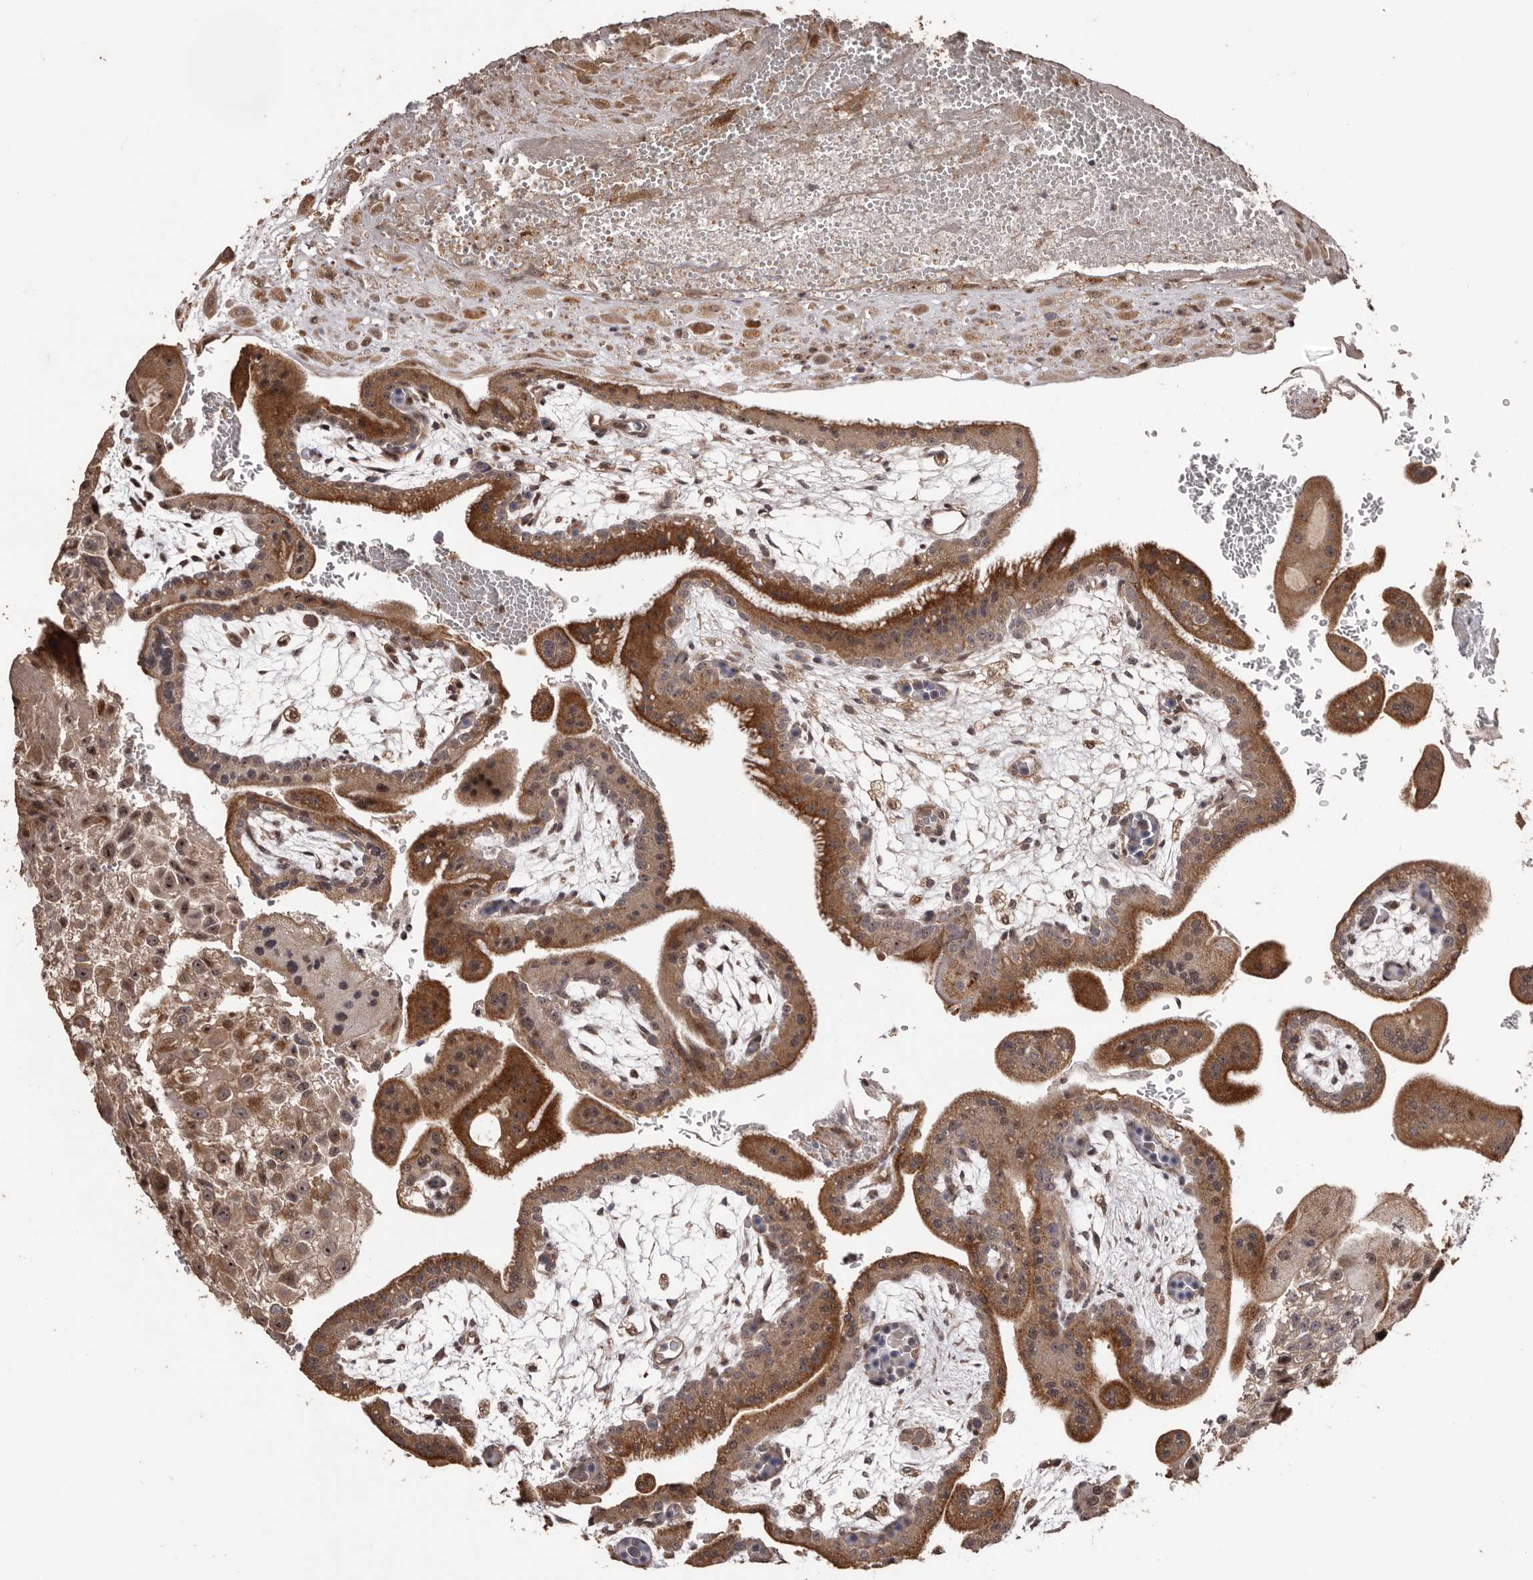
{"staining": {"intensity": "moderate", "quantity": ">75%", "location": "cytoplasmic/membranous,nuclear"}, "tissue": "placenta", "cell_type": "Decidual cells", "image_type": "normal", "snomed": [{"axis": "morphology", "description": "Normal tissue, NOS"}, {"axis": "topography", "description": "Placenta"}], "caption": "This is a photomicrograph of immunohistochemistry (IHC) staining of benign placenta, which shows moderate expression in the cytoplasmic/membranous,nuclear of decidual cells.", "gene": "ZCCHC7", "patient": {"sex": "female", "age": 35}}